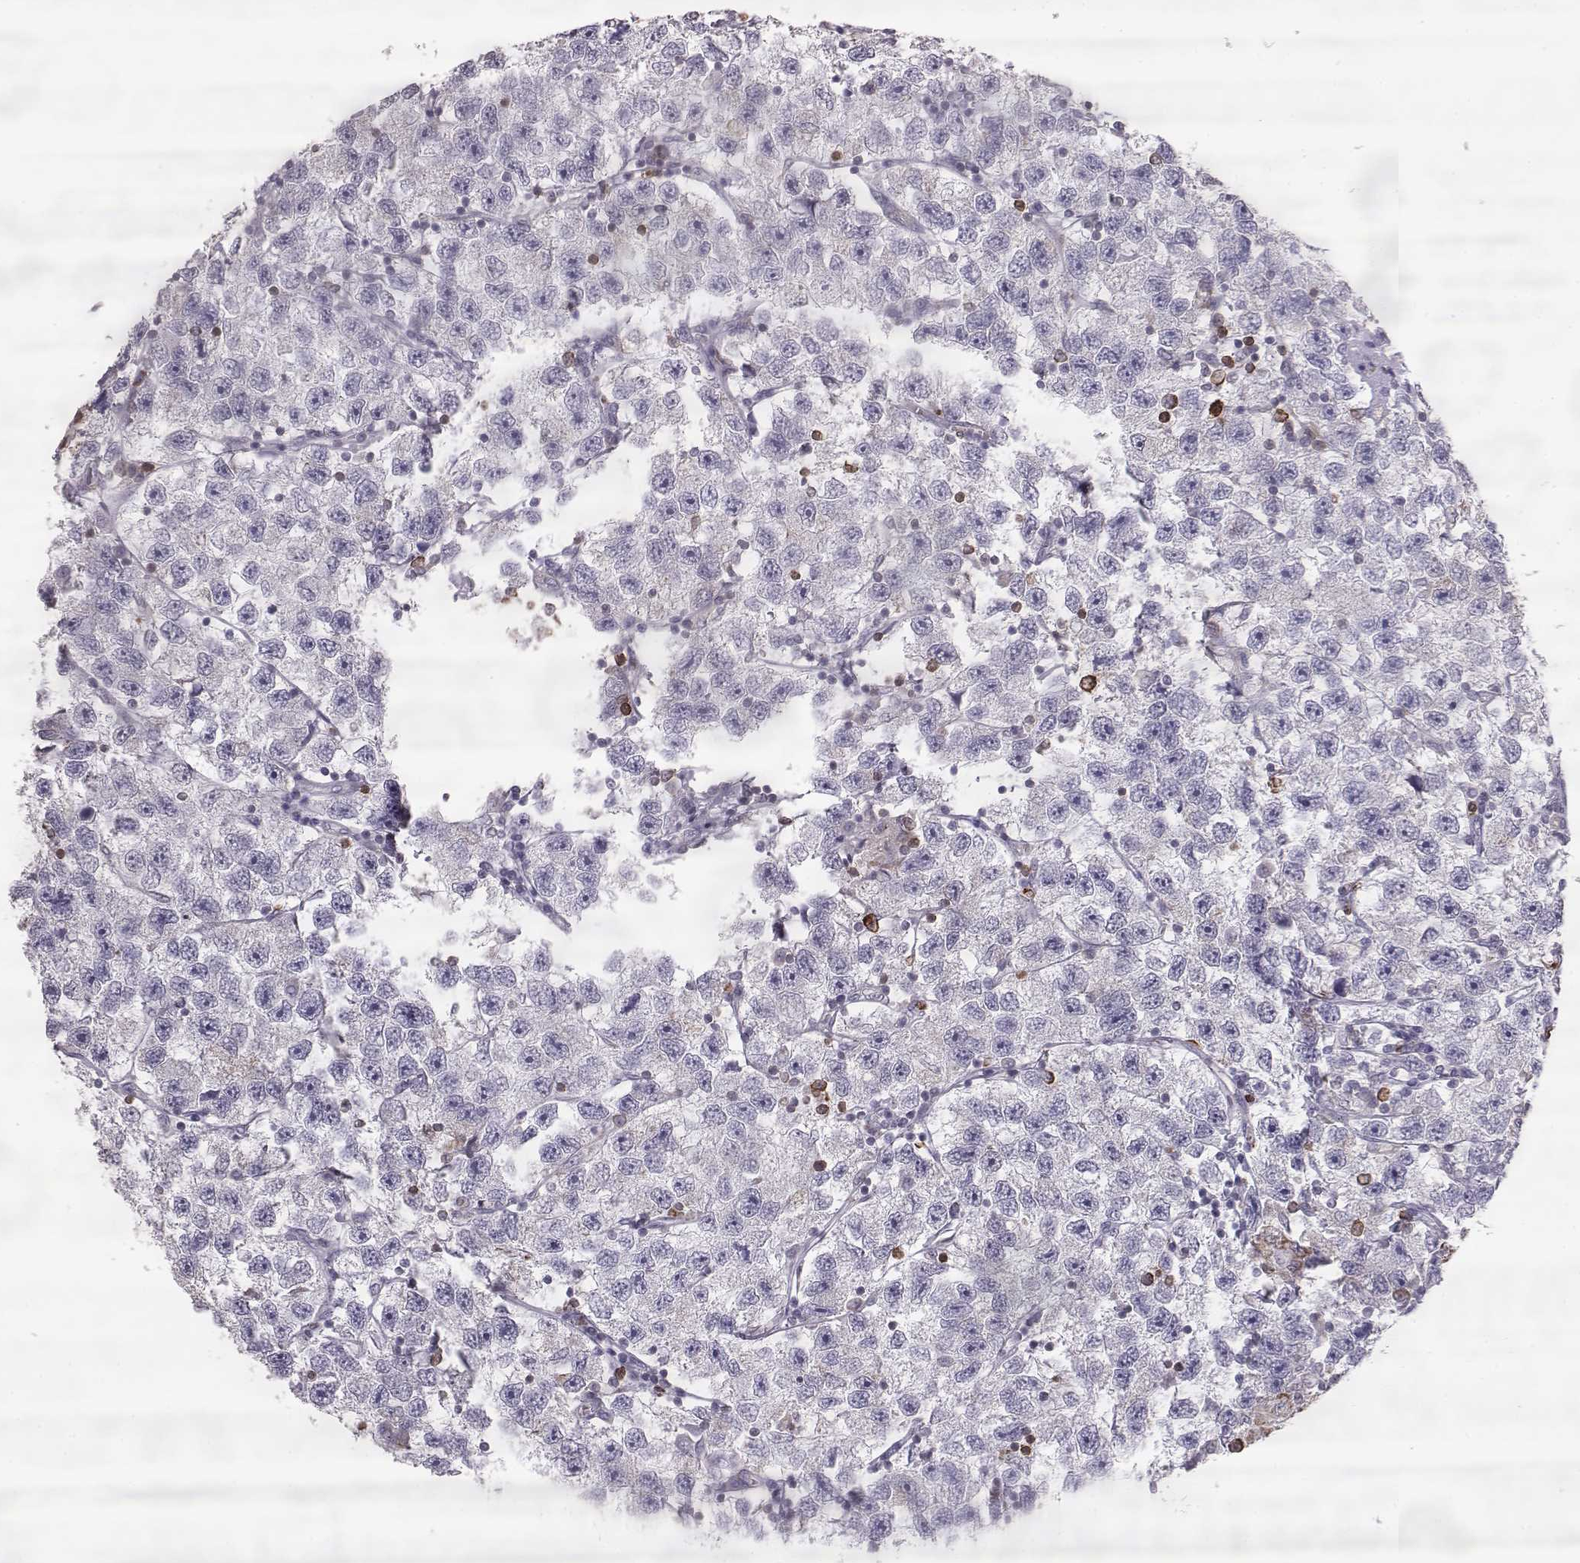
{"staining": {"intensity": "negative", "quantity": "none", "location": "none"}, "tissue": "testis cancer", "cell_type": "Tumor cells", "image_type": "cancer", "snomed": [{"axis": "morphology", "description": "Seminoma, NOS"}, {"axis": "topography", "description": "Testis"}], "caption": "This is an IHC histopathology image of testis seminoma. There is no expression in tumor cells.", "gene": "ELOVL5", "patient": {"sex": "male", "age": 26}}